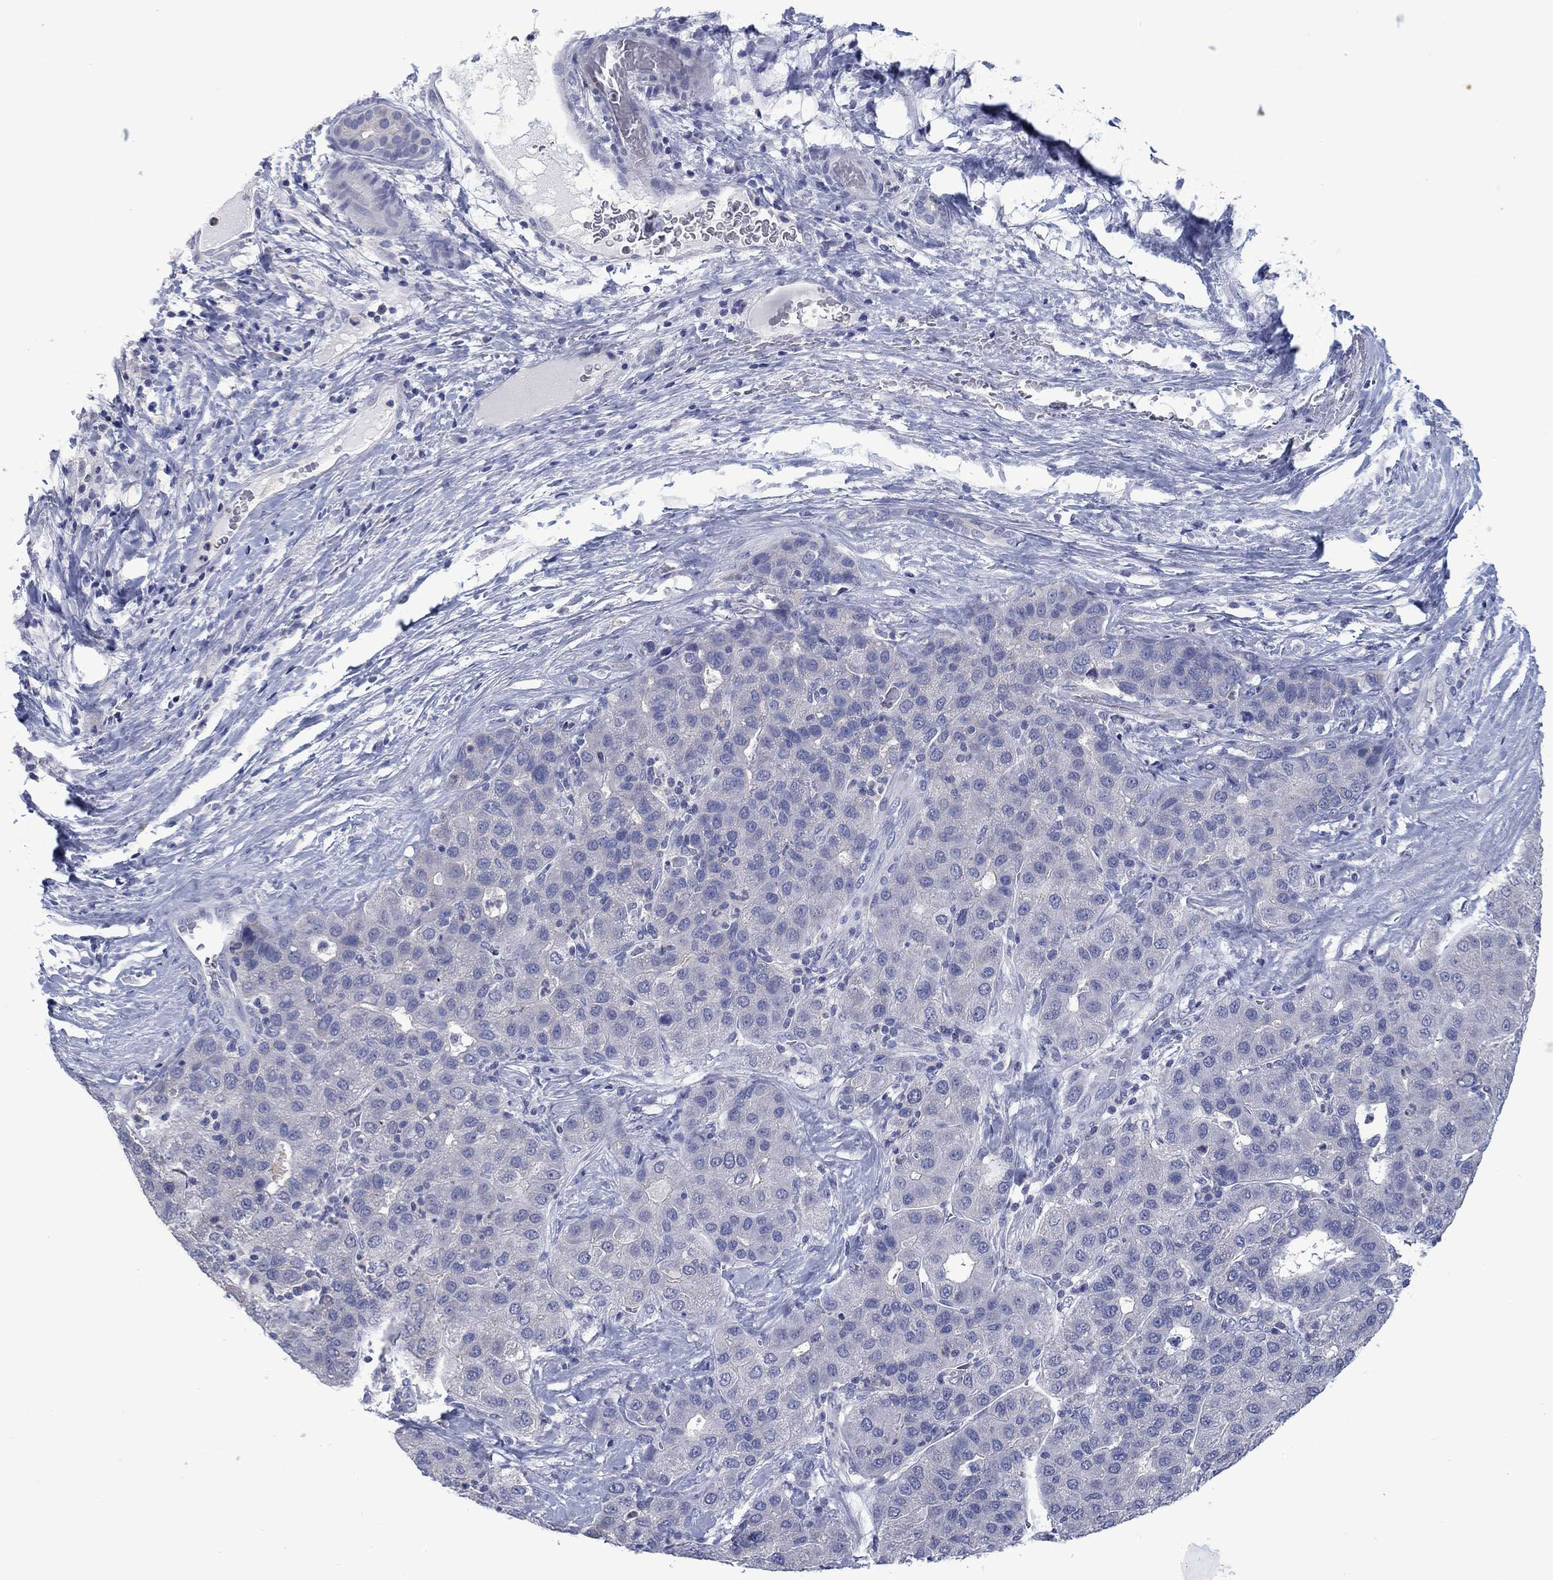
{"staining": {"intensity": "negative", "quantity": "none", "location": "none"}, "tissue": "liver cancer", "cell_type": "Tumor cells", "image_type": "cancer", "snomed": [{"axis": "morphology", "description": "Carcinoma, Hepatocellular, NOS"}, {"axis": "topography", "description": "Liver"}], "caption": "Immunohistochemistry of human liver cancer demonstrates no staining in tumor cells.", "gene": "FER1L6", "patient": {"sex": "male", "age": 65}}